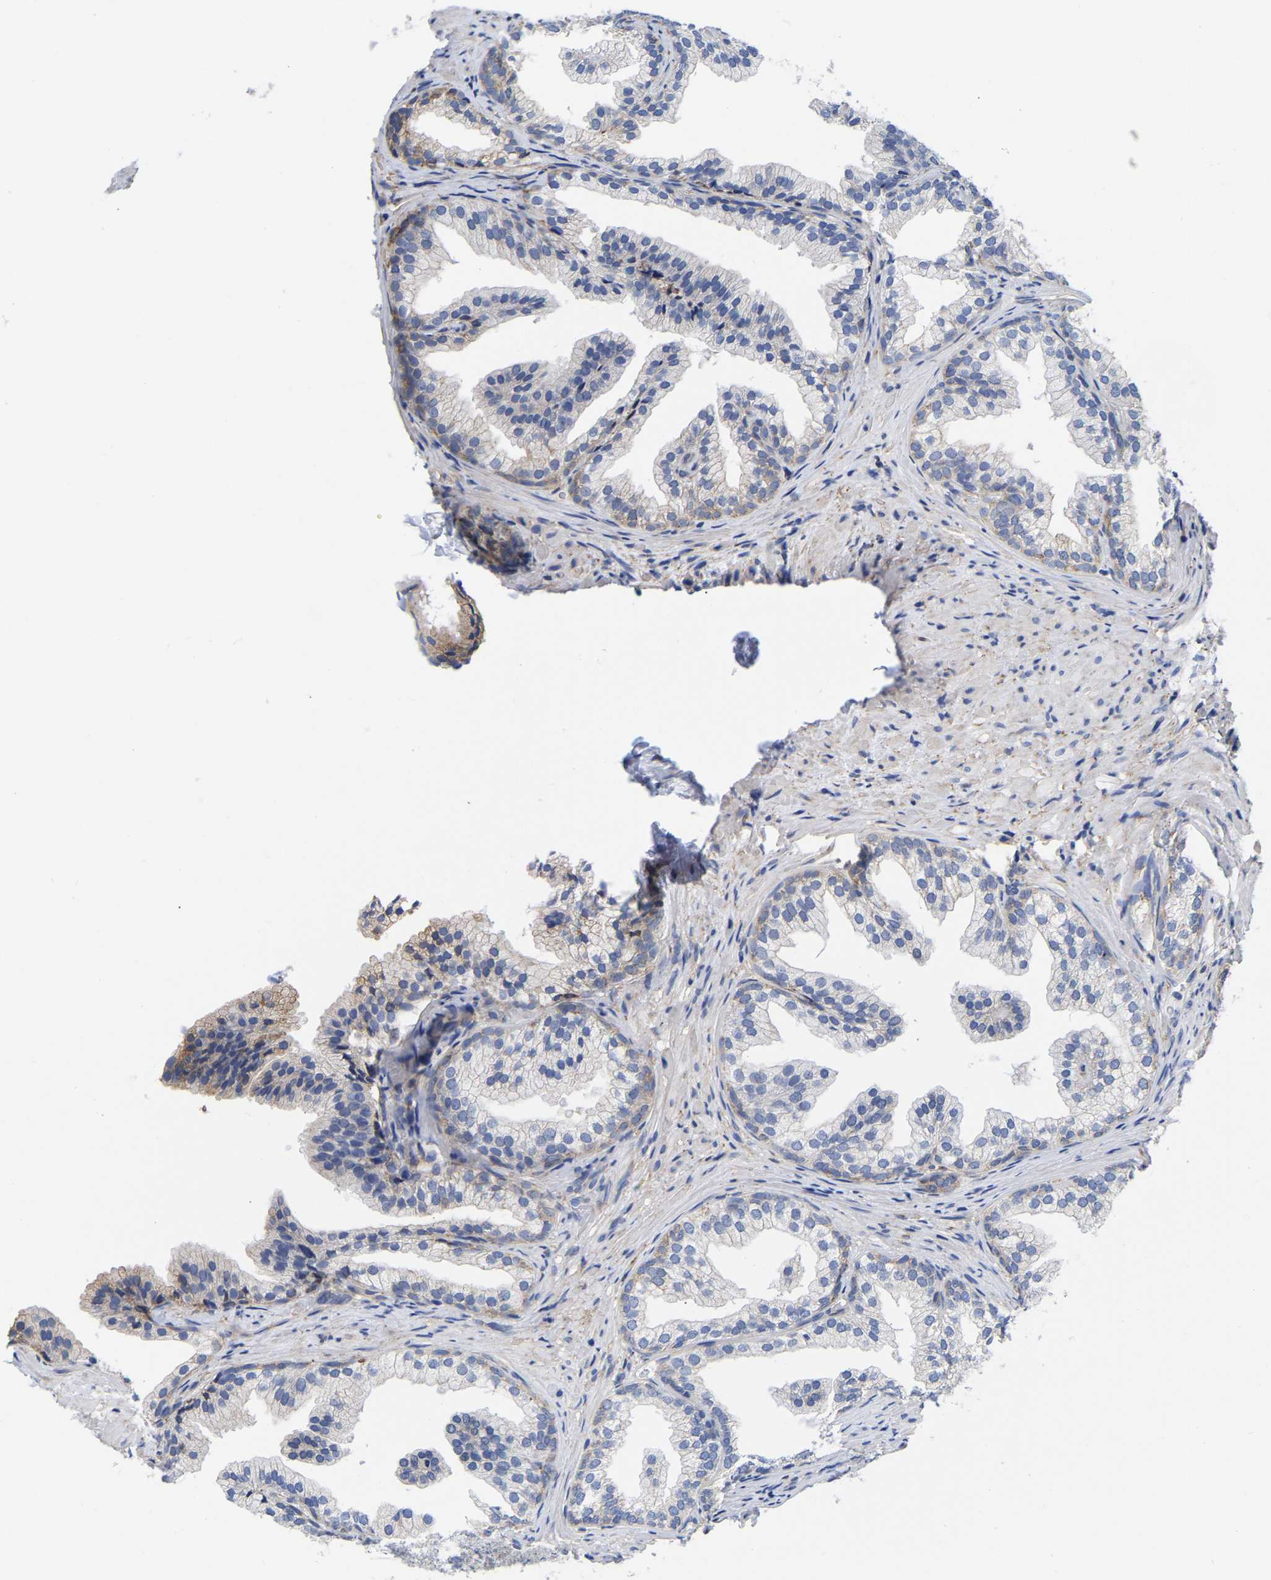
{"staining": {"intensity": "weak", "quantity": "25%-75%", "location": "cytoplasmic/membranous"}, "tissue": "prostate", "cell_type": "Glandular cells", "image_type": "normal", "snomed": [{"axis": "morphology", "description": "Normal tissue, NOS"}, {"axis": "topography", "description": "Prostate"}], "caption": "Prostate stained for a protein (brown) demonstrates weak cytoplasmic/membranous positive staining in about 25%-75% of glandular cells.", "gene": "CFAP298", "patient": {"sex": "male", "age": 76}}